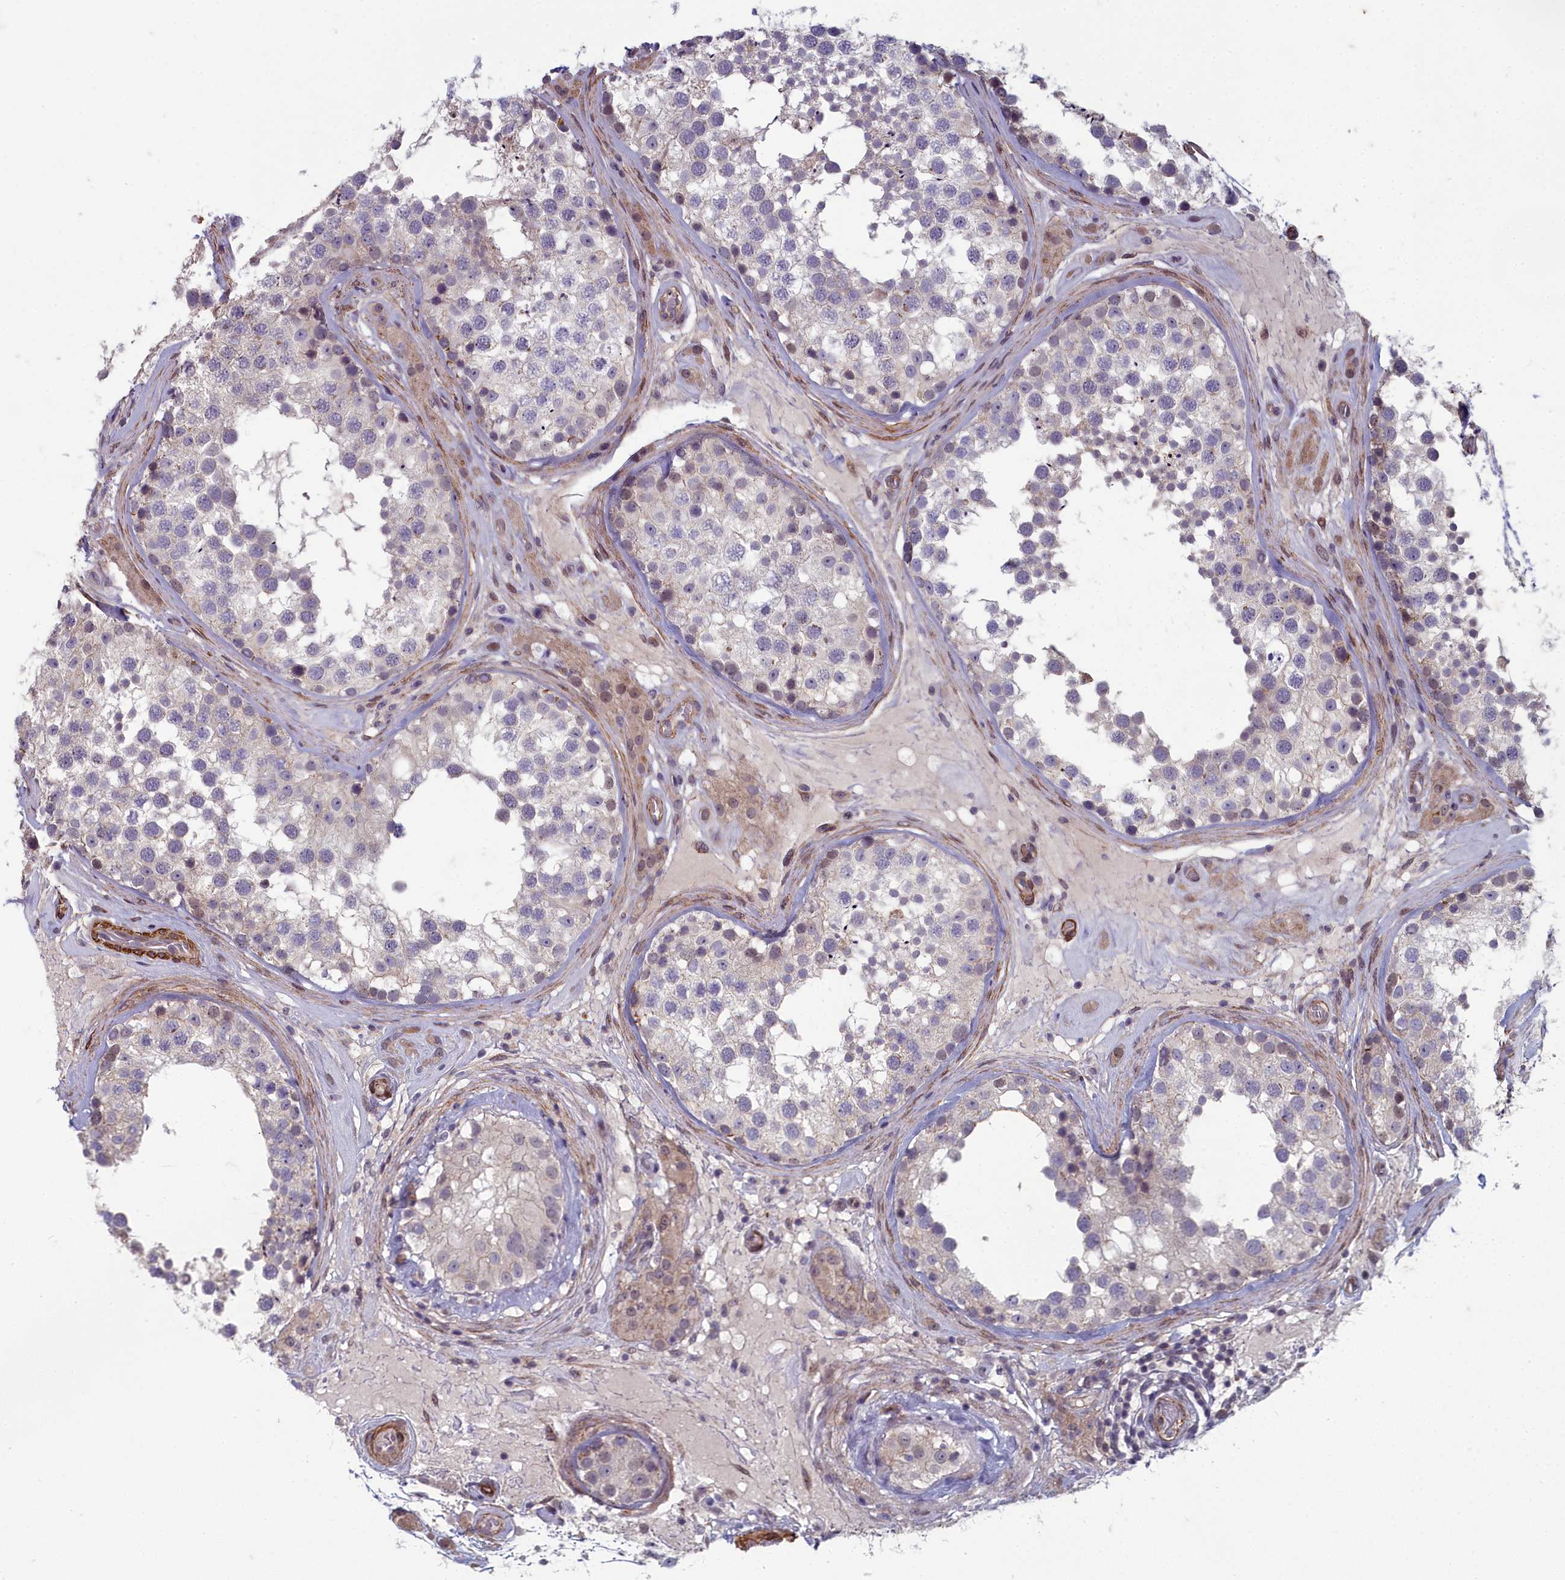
{"staining": {"intensity": "weak", "quantity": "<25%", "location": "cytoplasmic/membranous"}, "tissue": "testis", "cell_type": "Cells in seminiferous ducts", "image_type": "normal", "snomed": [{"axis": "morphology", "description": "Normal tissue, NOS"}, {"axis": "topography", "description": "Testis"}], "caption": "Immunohistochemistry of benign testis exhibits no expression in cells in seminiferous ducts.", "gene": "ZNF626", "patient": {"sex": "male", "age": 46}}